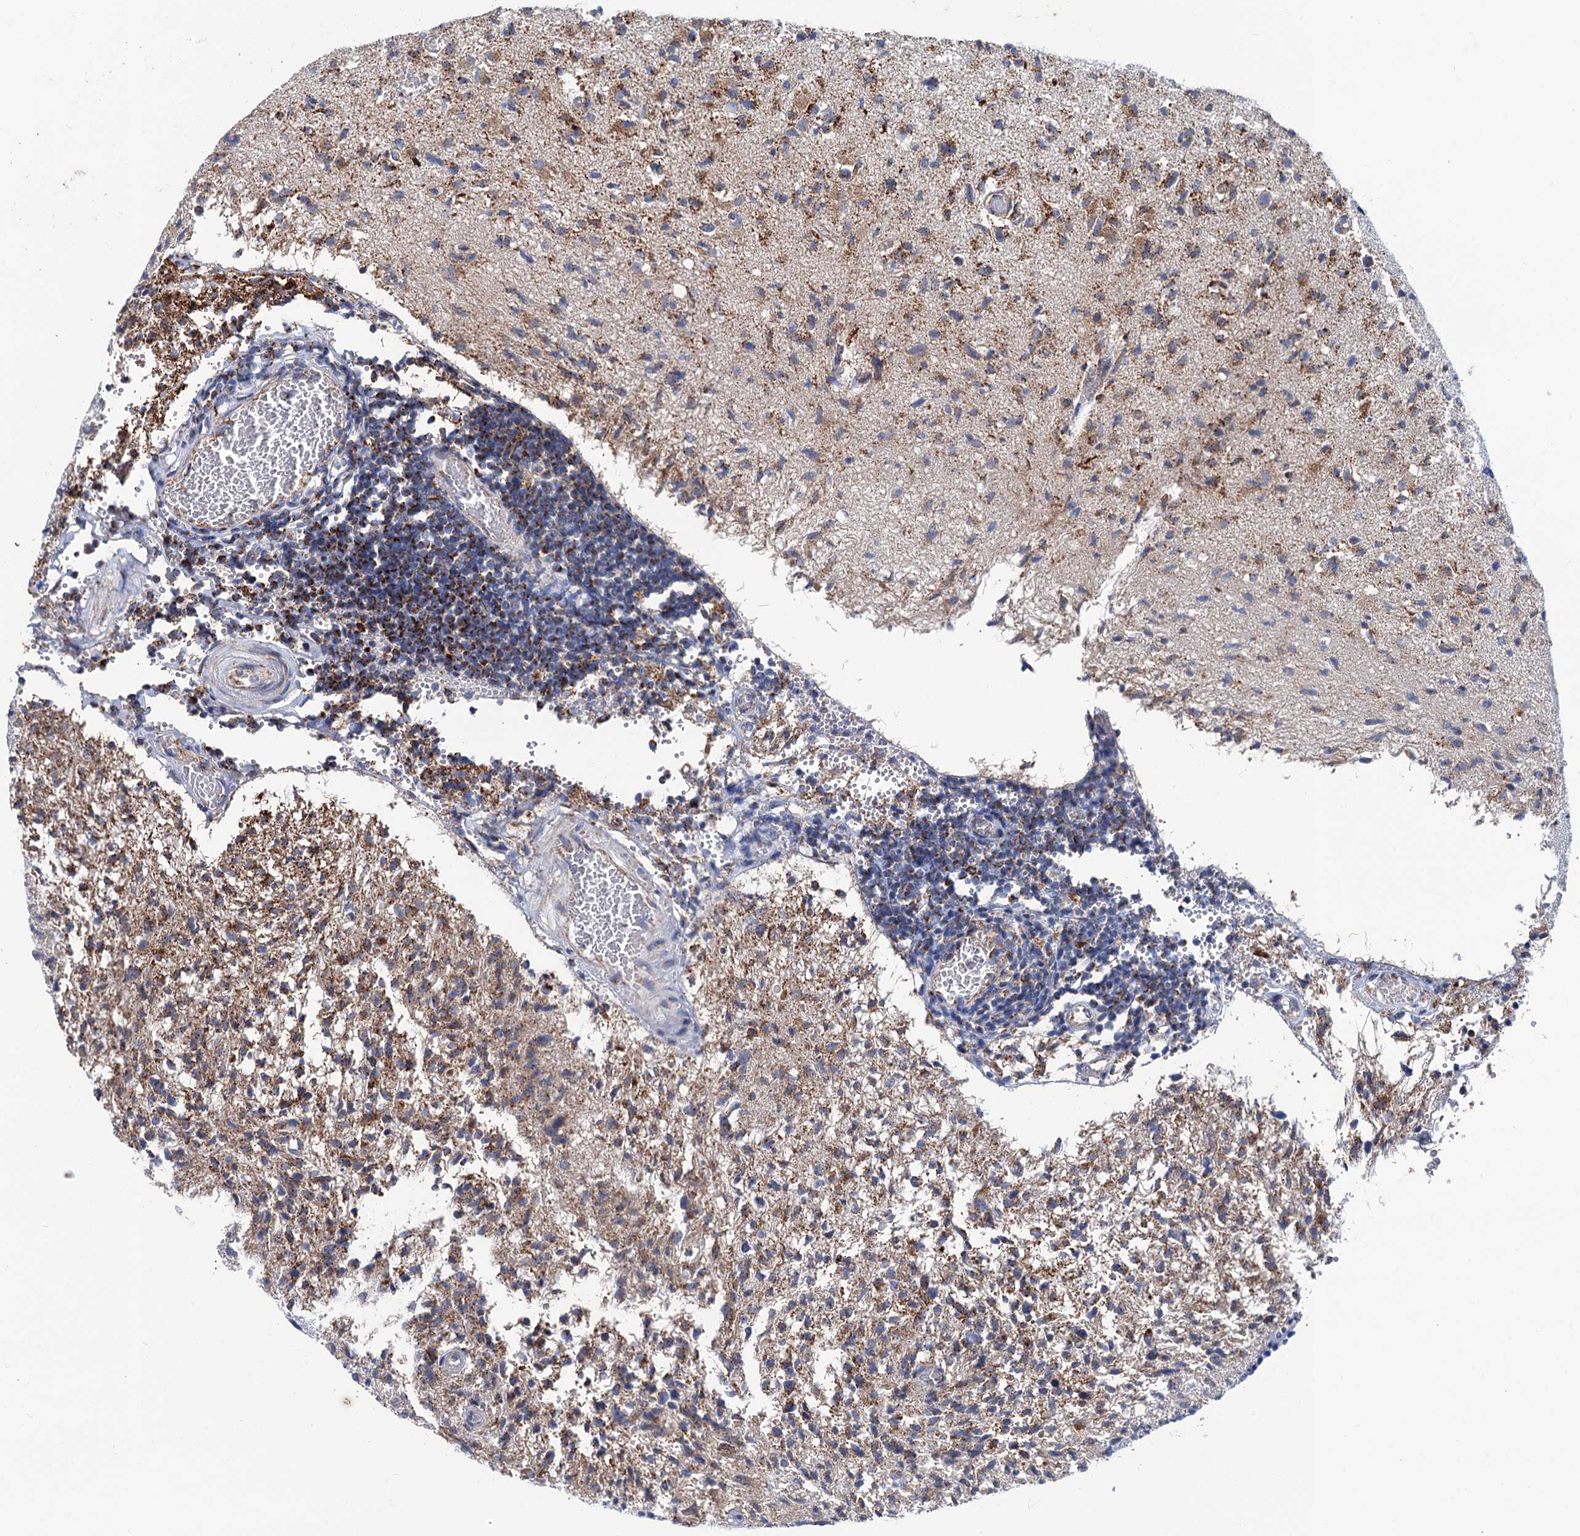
{"staining": {"intensity": "moderate", "quantity": "25%-75%", "location": "cytoplasmic/membranous"}, "tissue": "glioma", "cell_type": "Tumor cells", "image_type": "cancer", "snomed": [{"axis": "morphology", "description": "Glioma, malignant, High grade"}, {"axis": "topography", "description": "Brain"}], "caption": "Immunohistochemistry histopathology image of glioma stained for a protein (brown), which demonstrates medium levels of moderate cytoplasmic/membranous expression in approximately 25%-75% of tumor cells.", "gene": "IVD", "patient": {"sex": "female", "age": 57}}